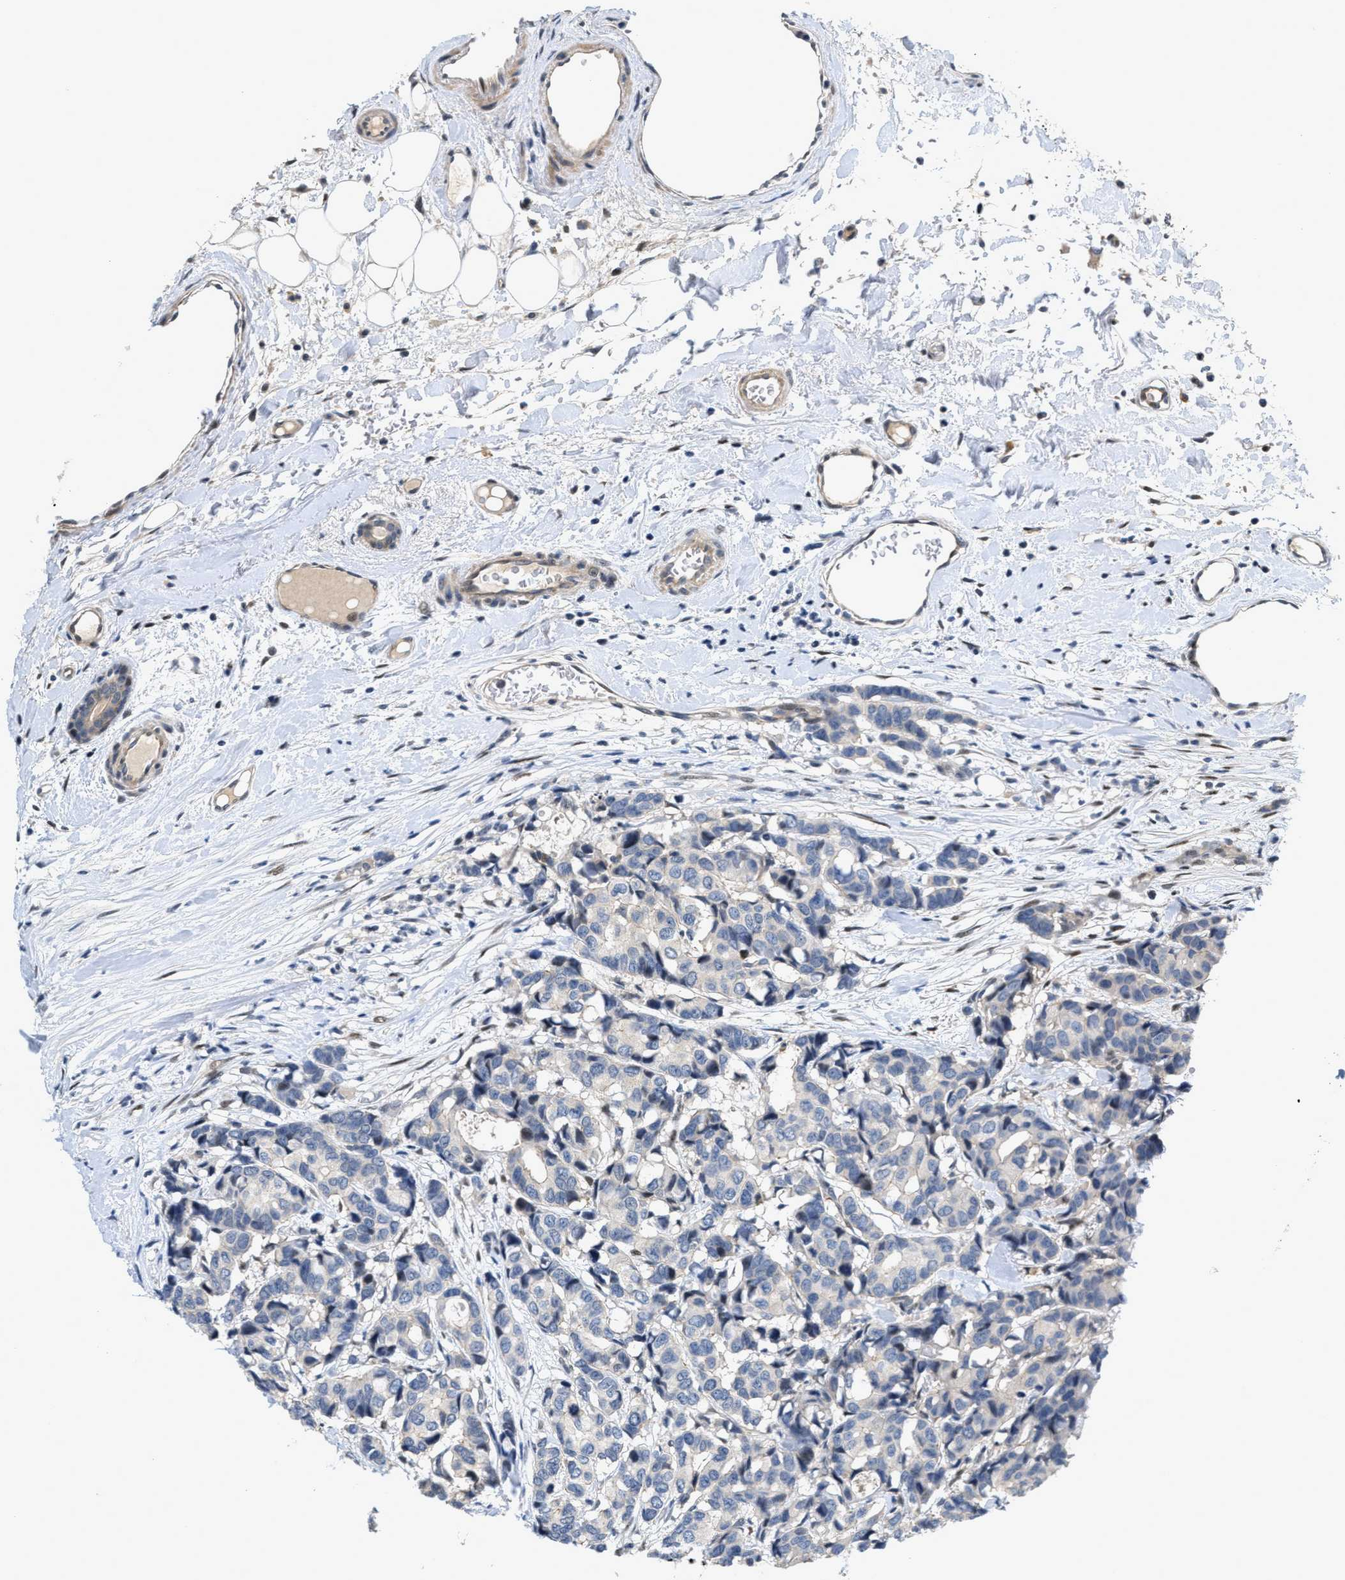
{"staining": {"intensity": "negative", "quantity": "none", "location": "none"}, "tissue": "breast cancer", "cell_type": "Tumor cells", "image_type": "cancer", "snomed": [{"axis": "morphology", "description": "Duct carcinoma"}, {"axis": "topography", "description": "Breast"}], "caption": "Infiltrating ductal carcinoma (breast) was stained to show a protein in brown. There is no significant positivity in tumor cells. The staining is performed using DAB (3,3'-diaminobenzidine) brown chromogen with nuclei counter-stained in using hematoxylin.", "gene": "VIP", "patient": {"sex": "female", "age": 87}}